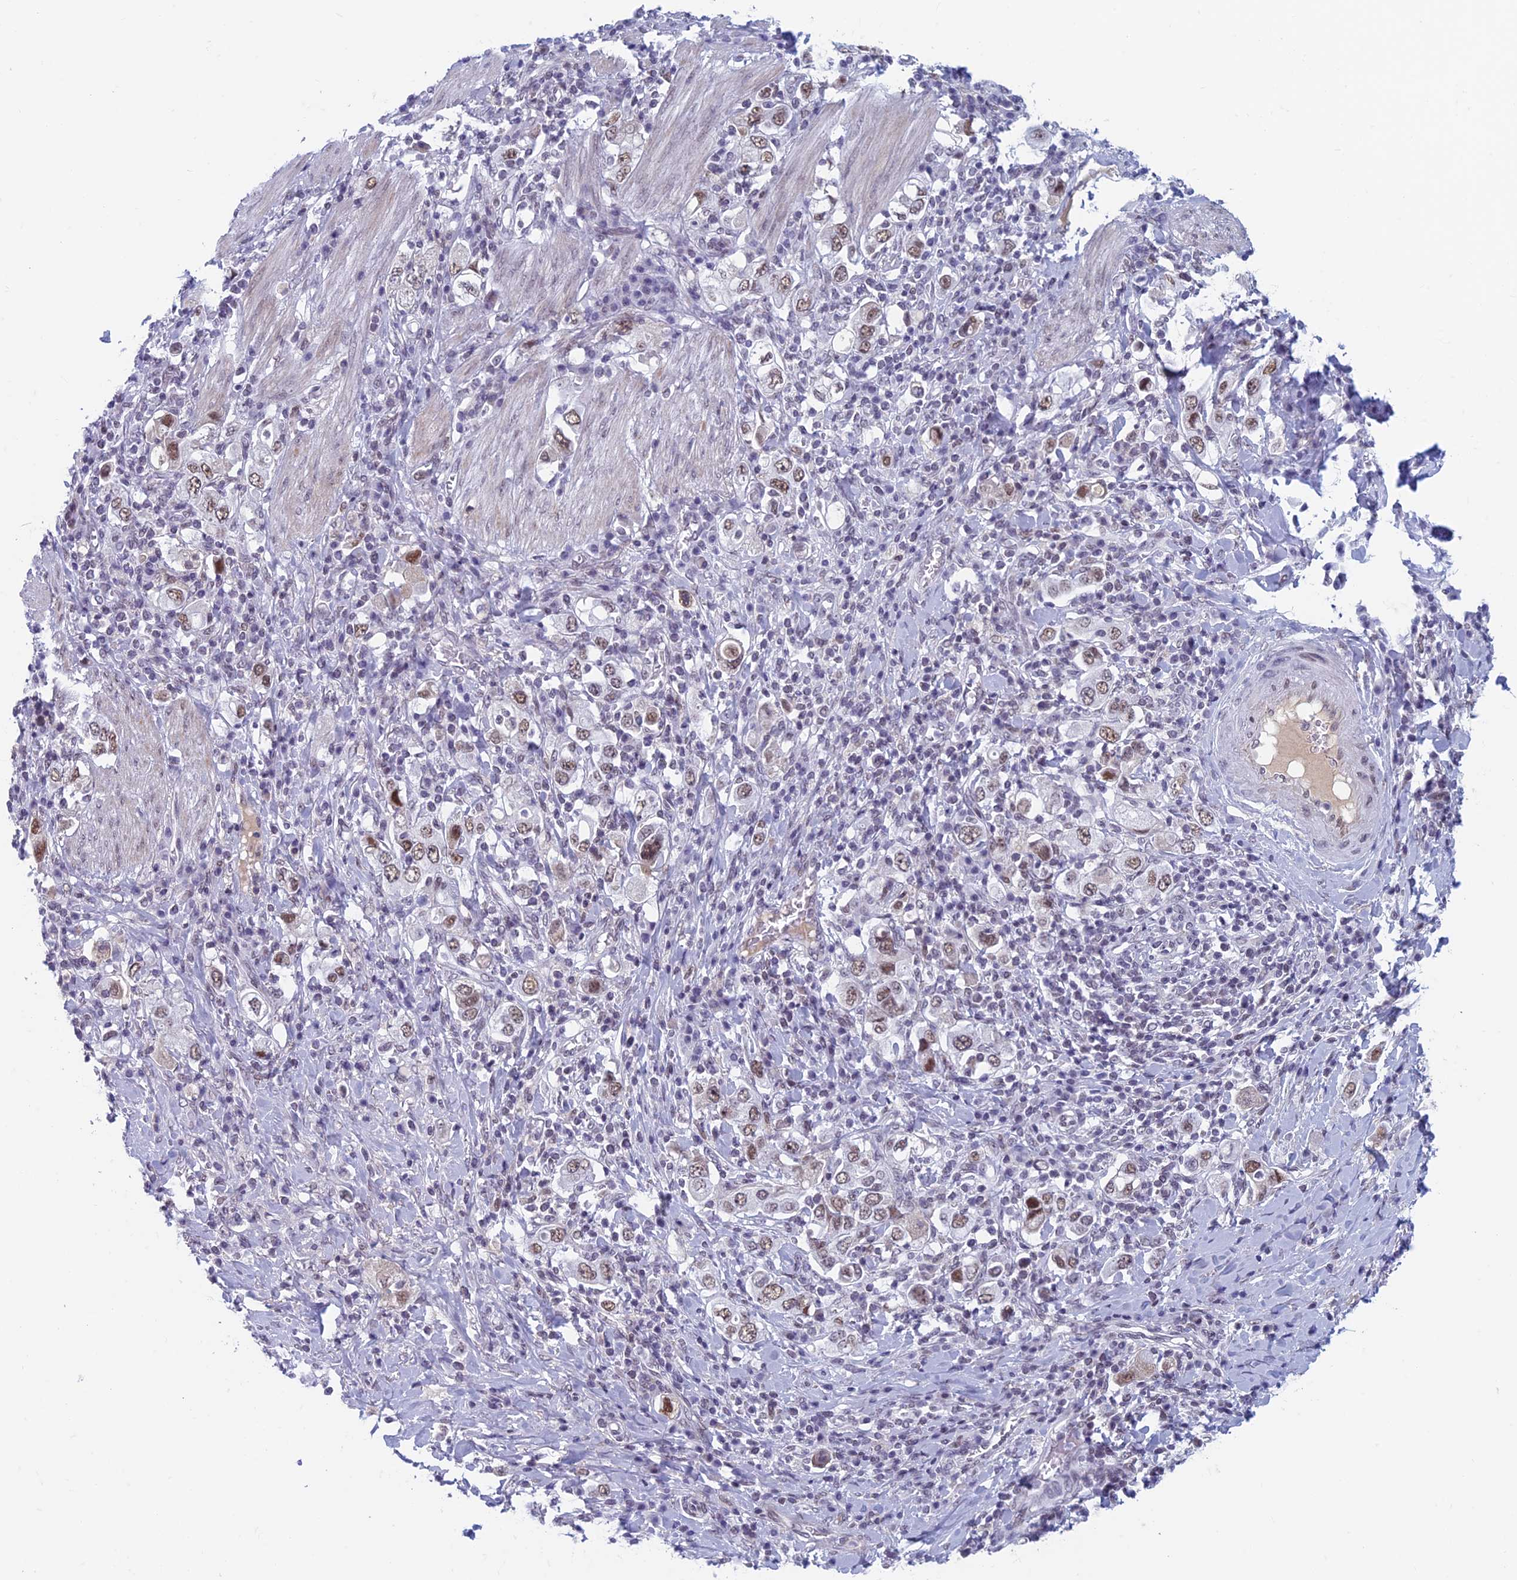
{"staining": {"intensity": "moderate", "quantity": ">75%", "location": "nuclear"}, "tissue": "stomach cancer", "cell_type": "Tumor cells", "image_type": "cancer", "snomed": [{"axis": "morphology", "description": "Adenocarcinoma, NOS"}, {"axis": "topography", "description": "Stomach, upper"}], "caption": "A photomicrograph of human stomach cancer stained for a protein demonstrates moderate nuclear brown staining in tumor cells.", "gene": "ASH2L", "patient": {"sex": "male", "age": 62}}